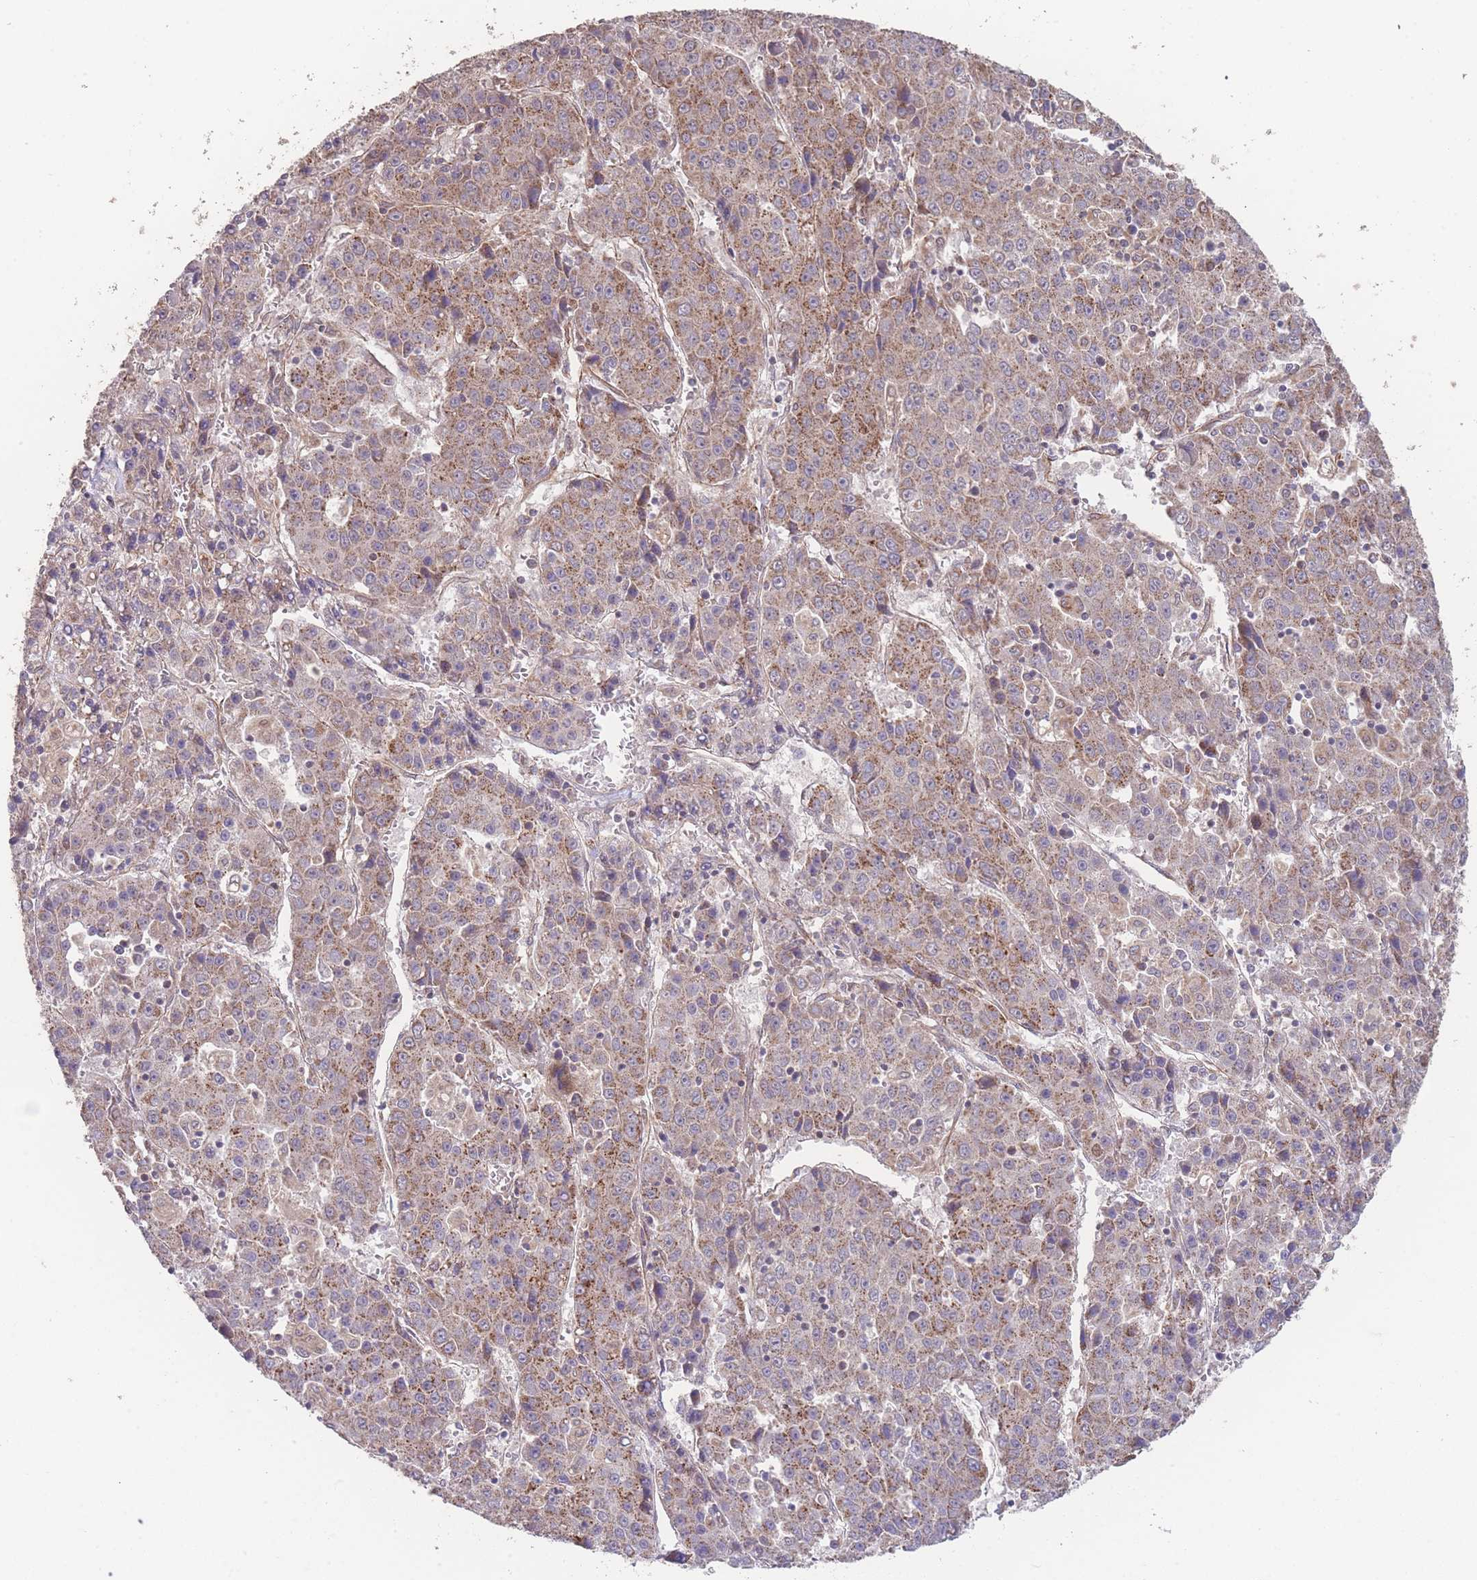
{"staining": {"intensity": "moderate", "quantity": ">75%", "location": "cytoplasmic/membranous"}, "tissue": "liver cancer", "cell_type": "Tumor cells", "image_type": "cancer", "snomed": [{"axis": "morphology", "description": "Carcinoma, Hepatocellular, NOS"}, {"axis": "topography", "description": "Liver"}], "caption": "About >75% of tumor cells in human liver cancer display moderate cytoplasmic/membranous protein staining as visualized by brown immunohistochemical staining.", "gene": "PXMP4", "patient": {"sex": "female", "age": 53}}